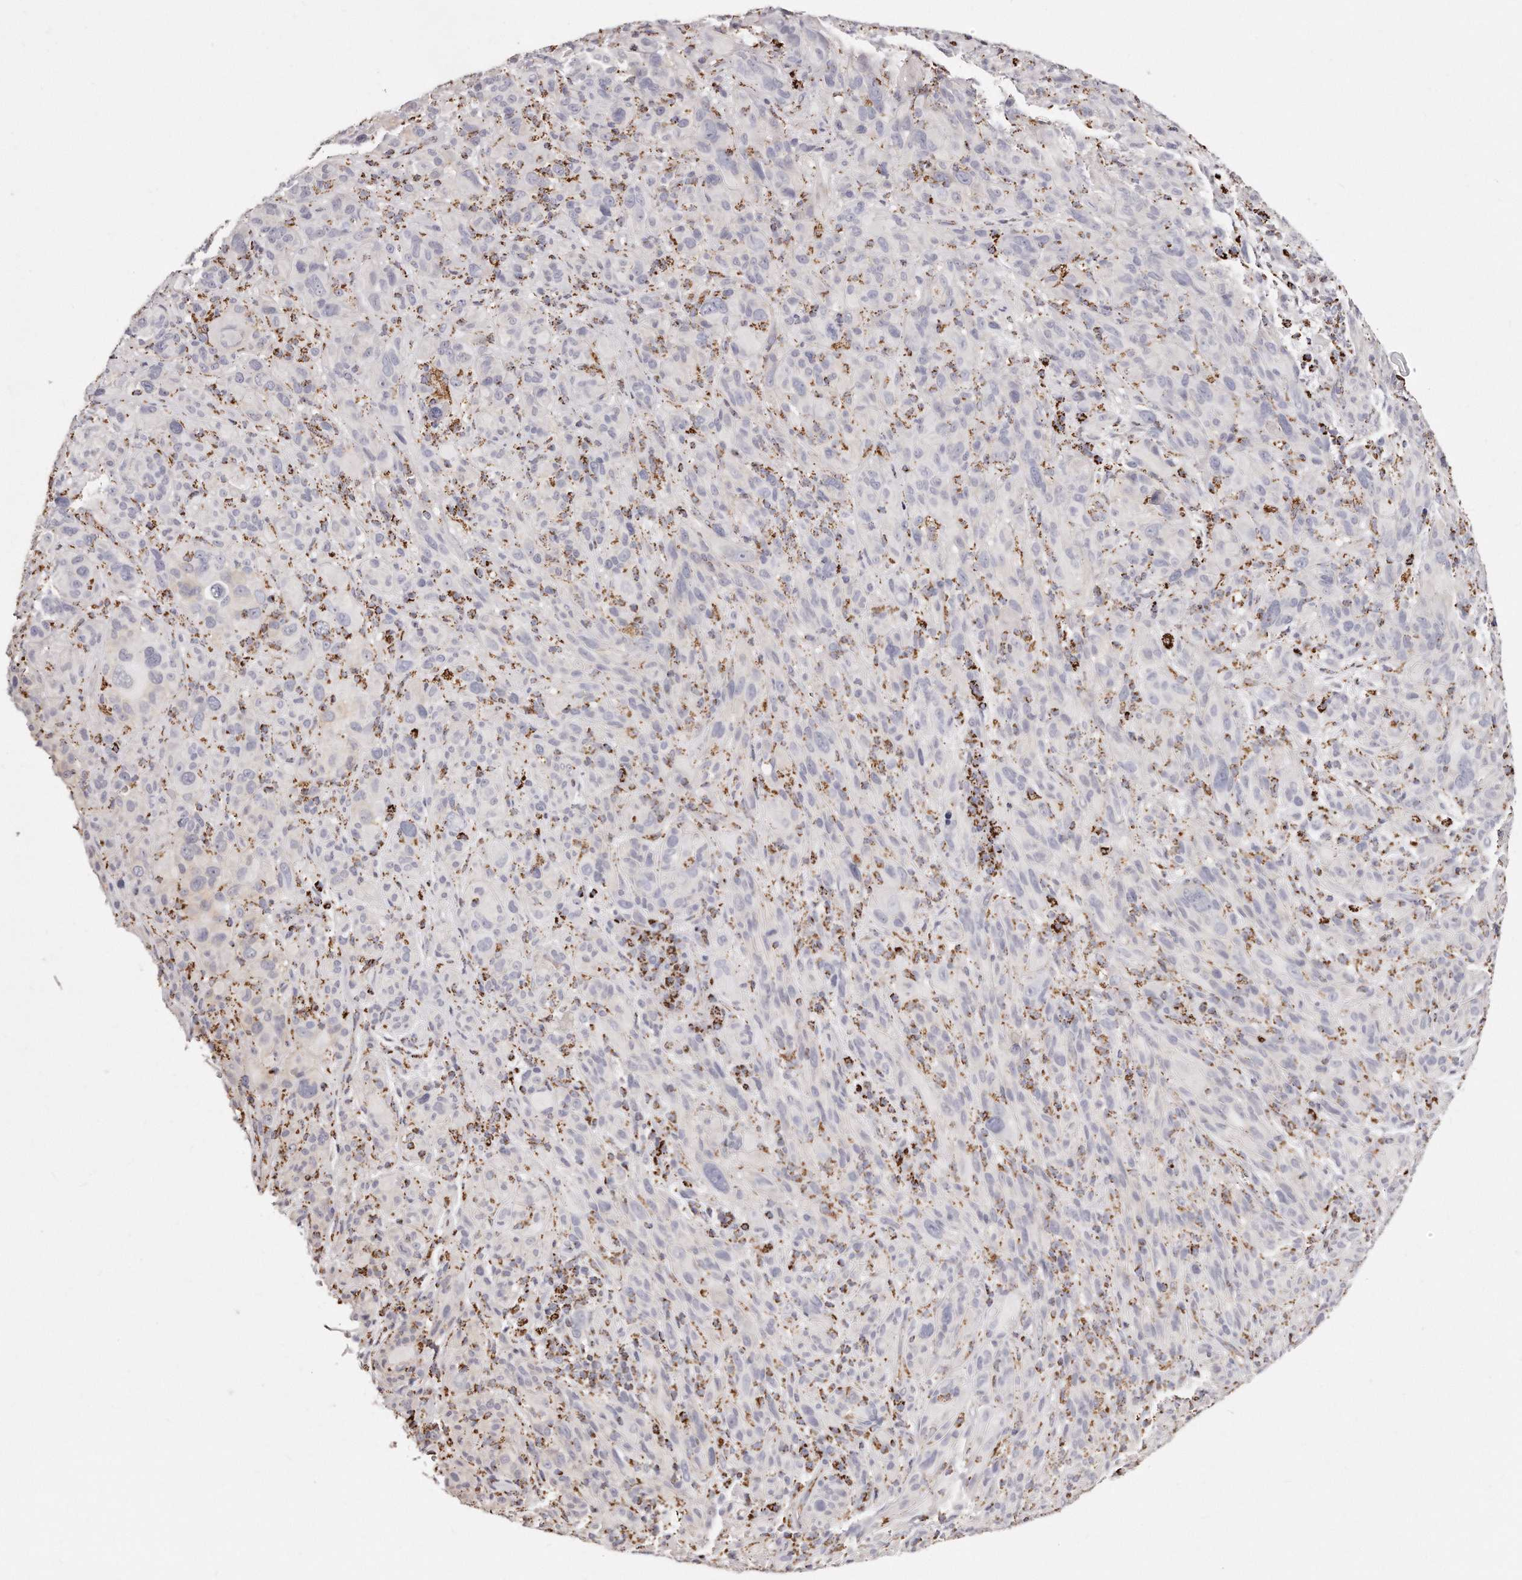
{"staining": {"intensity": "negative", "quantity": "none", "location": "none"}, "tissue": "melanoma", "cell_type": "Tumor cells", "image_type": "cancer", "snomed": [{"axis": "morphology", "description": "Malignant melanoma, NOS"}, {"axis": "topography", "description": "Skin of head"}], "caption": "DAB immunohistochemical staining of human malignant melanoma reveals no significant positivity in tumor cells.", "gene": "RTKN", "patient": {"sex": "male", "age": 96}}